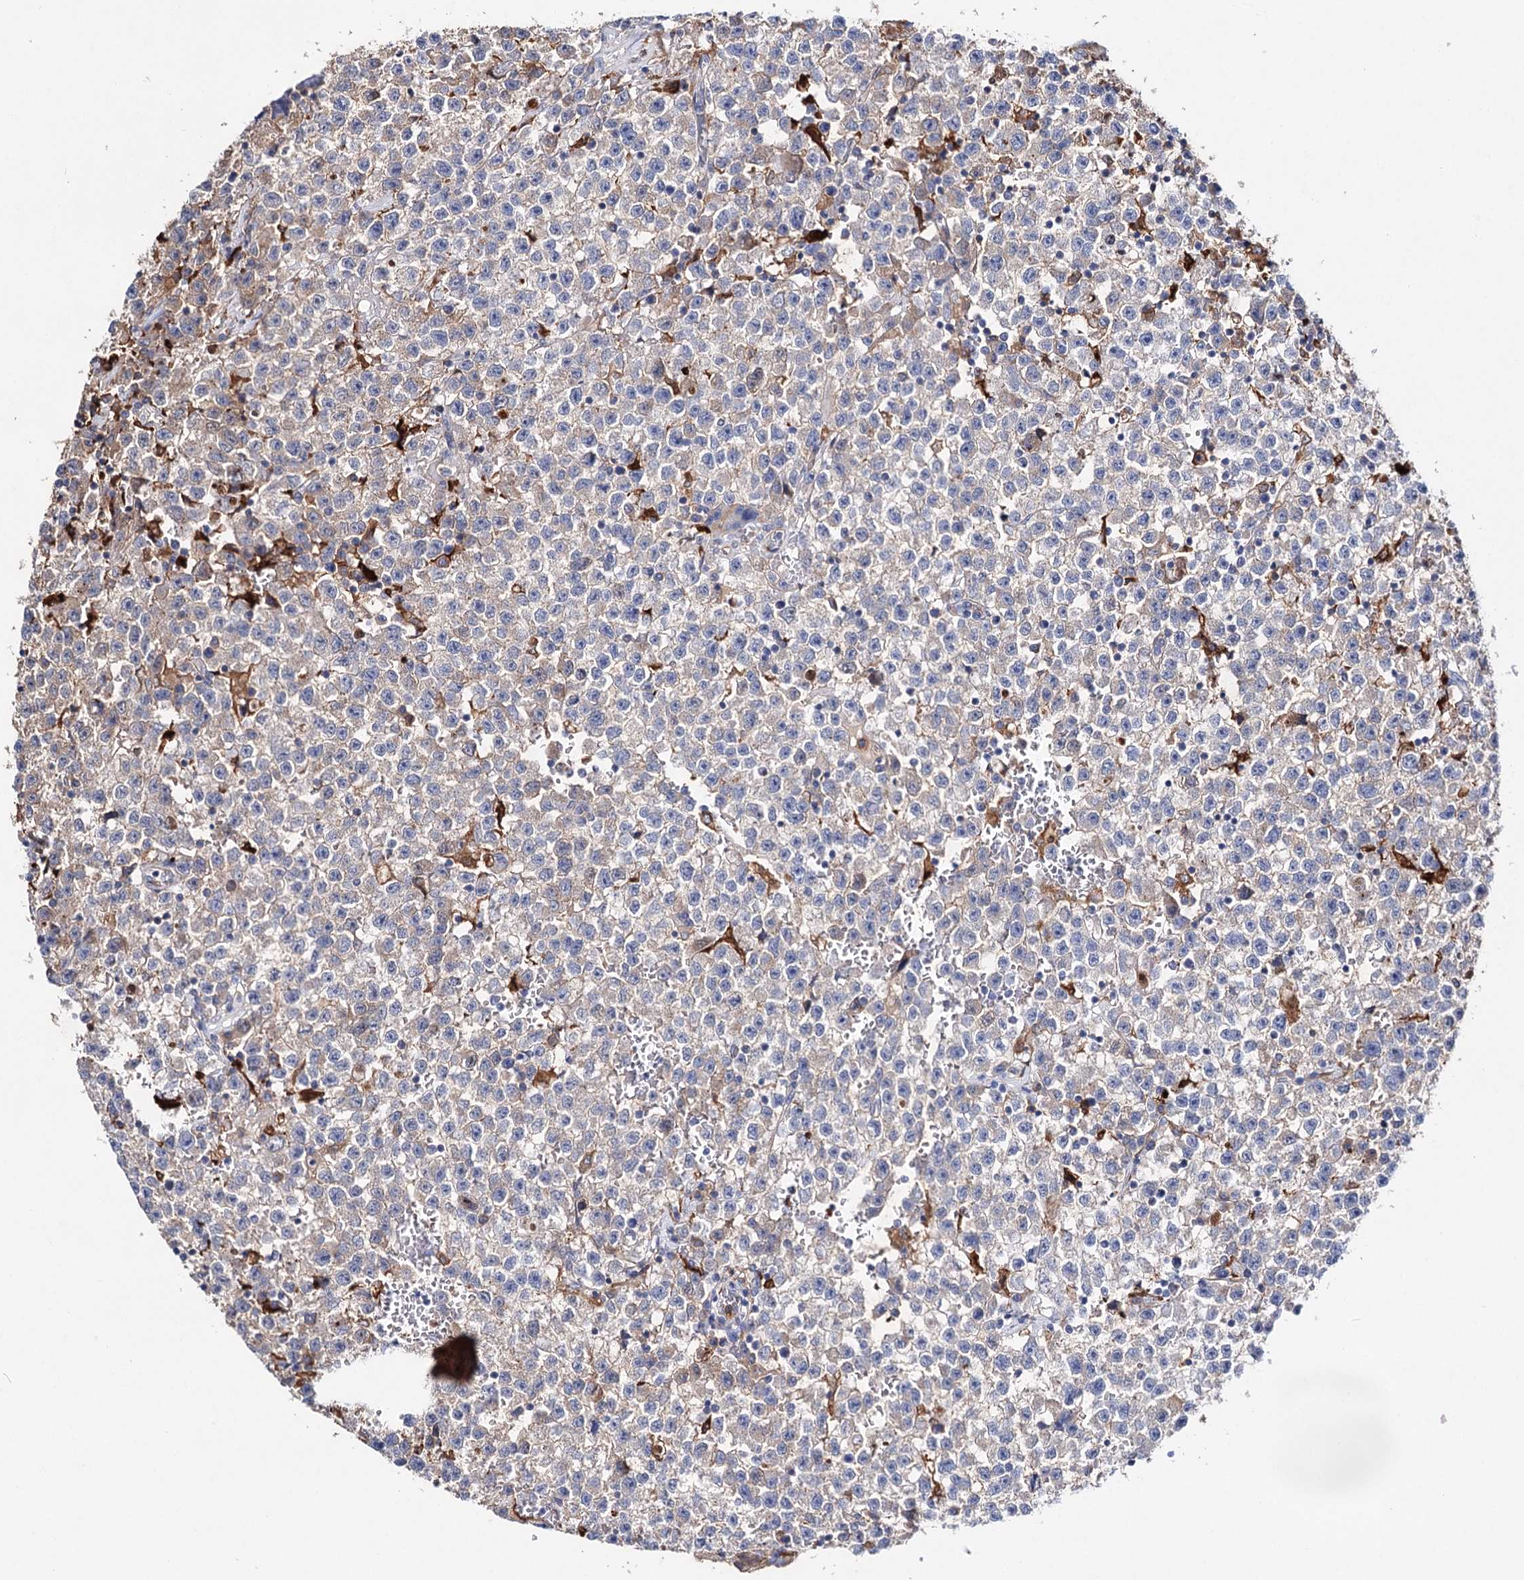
{"staining": {"intensity": "weak", "quantity": "25%-75%", "location": "cytoplasmic/membranous"}, "tissue": "testis cancer", "cell_type": "Tumor cells", "image_type": "cancer", "snomed": [{"axis": "morphology", "description": "Seminoma, NOS"}, {"axis": "topography", "description": "Testis"}], "caption": "Immunohistochemistry (IHC) photomicrograph of human seminoma (testis) stained for a protein (brown), which exhibits low levels of weak cytoplasmic/membranous expression in about 25%-75% of tumor cells.", "gene": "CFAP46", "patient": {"sex": "male", "age": 22}}